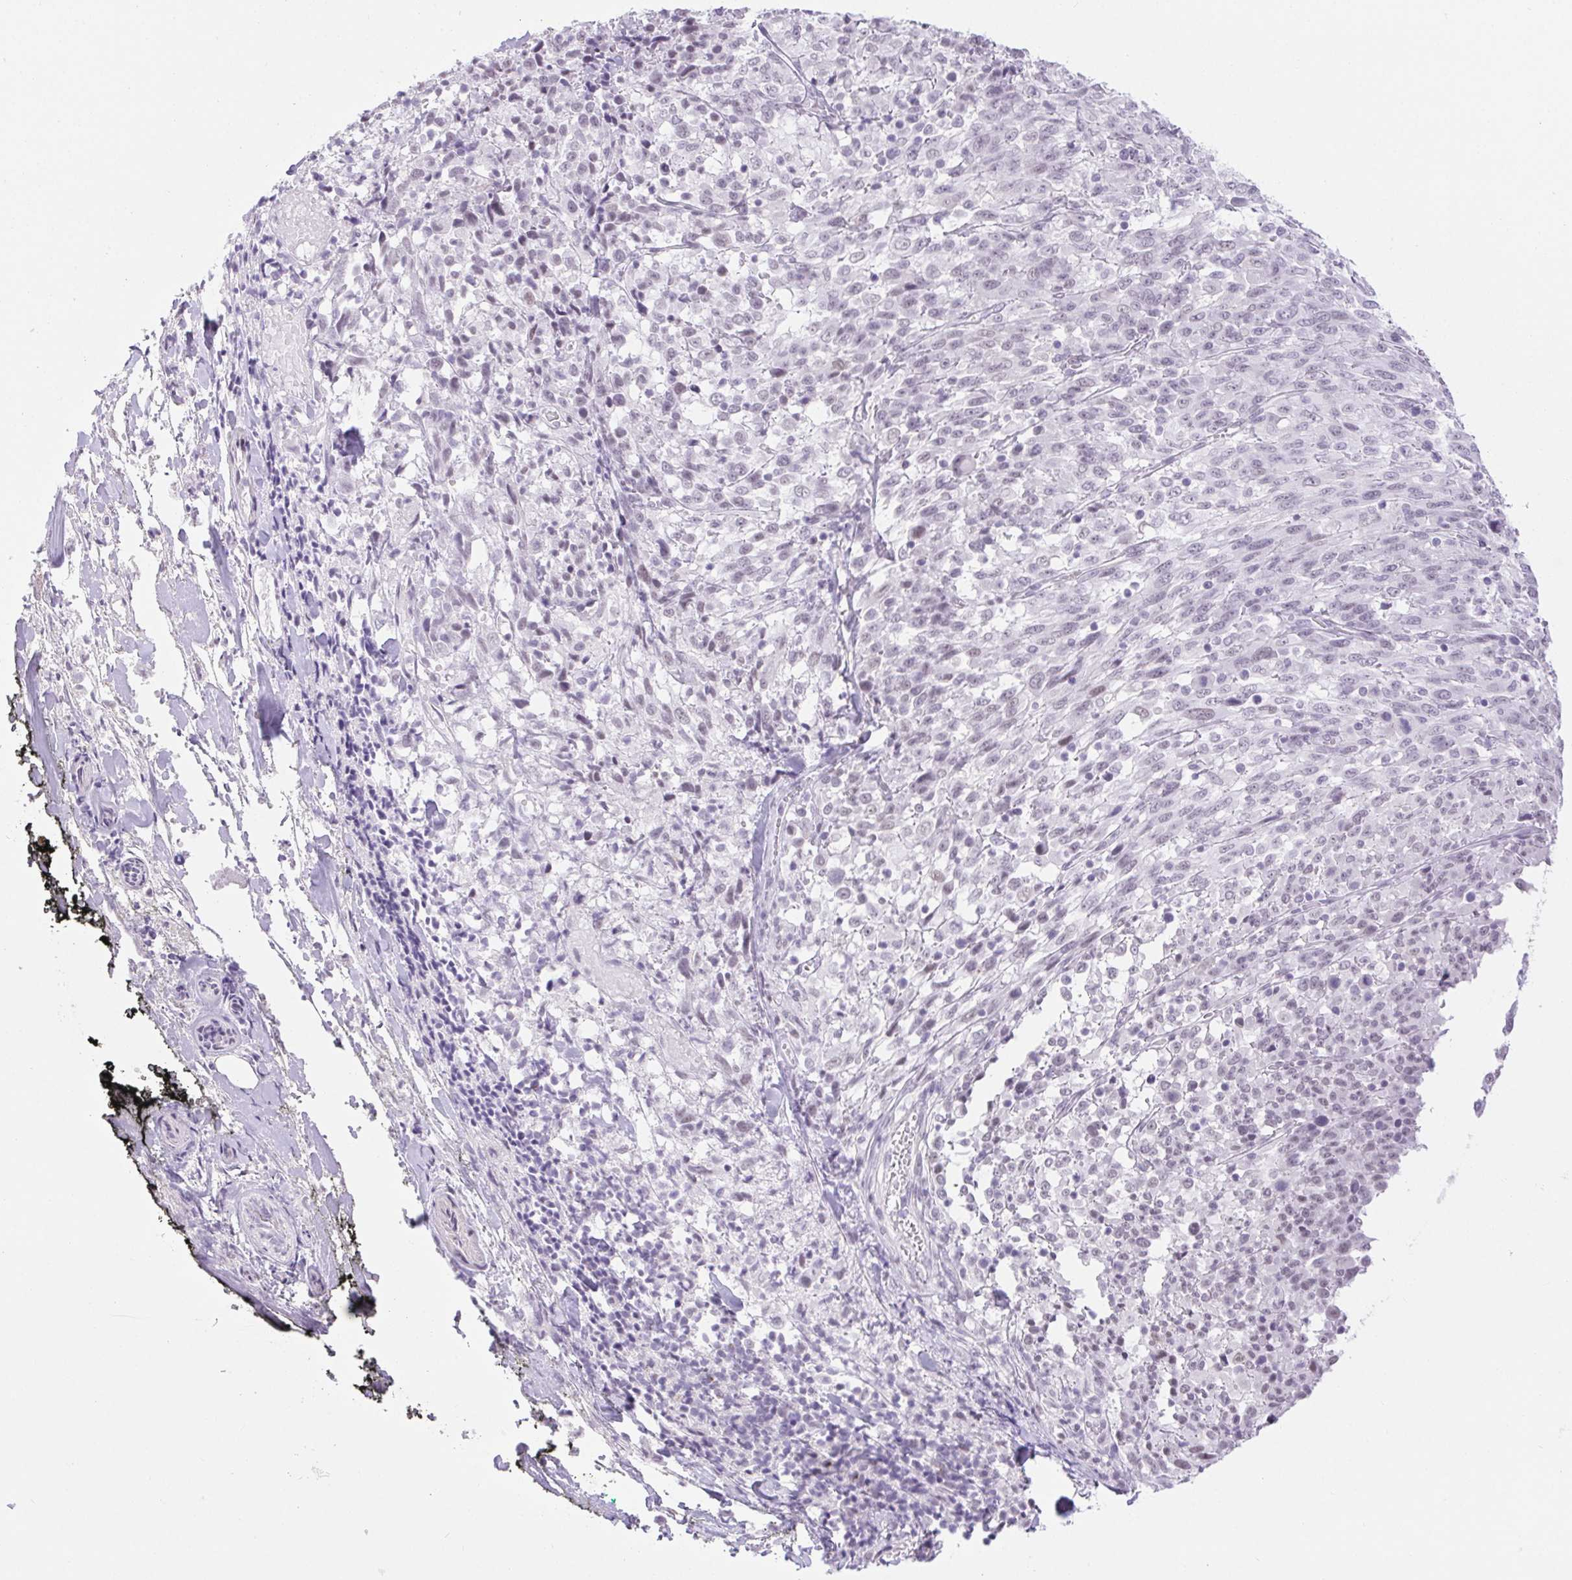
{"staining": {"intensity": "negative", "quantity": "none", "location": "none"}, "tissue": "melanoma", "cell_type": "Tumor cells", "image_type": "cancer", "snomed": [{"axis": "morphology", "description": "Malignant melanoma, NOS"}, {"axis": "topography", "description": "Skin"}], "caption": "IHC photomicrograph of neoplastic tissue: malignant melanoma stained with DAB (3,3'-diaminobenzidine) reveals no significant protein staining in tumor cells.", "gene": "BCAS1", "patient": {"sex": "female", "age": 91}}